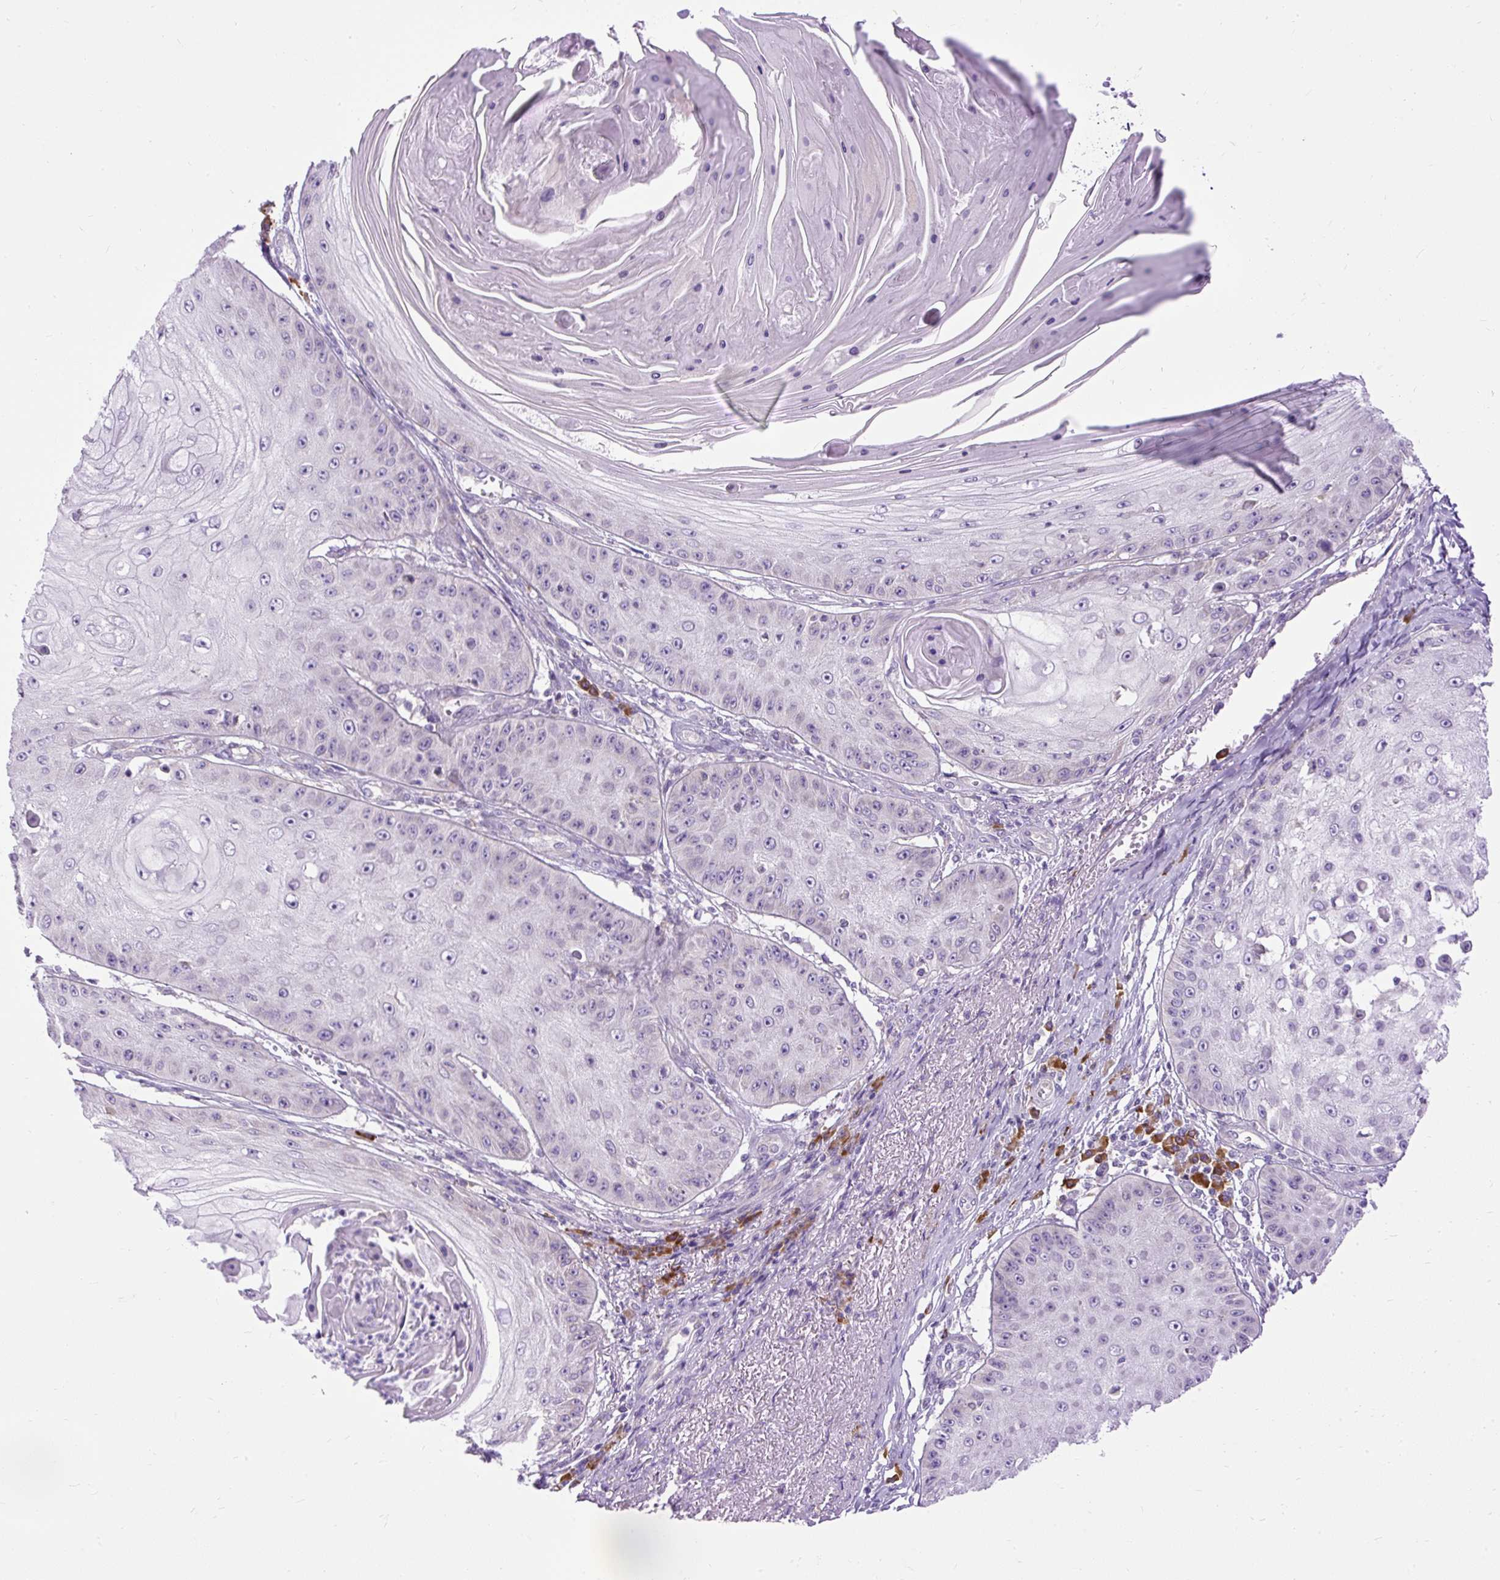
{"staining": {"intensity": "negative", "quantity": "none", "location": "none"}, "tissue": "skin cancer", "cell_type": "Tumor cells", "image_type": "cancer", "snomed": [{"axis": "morphology", "description": "Squamous cell carcinoma, NOS"}, {"axis": "topography", "description": "Skin"}], "caption": "Immunohistochemical staining of skin cancer (squamous cell carcinoma) exhibits no significant positivity in tumor cells.", "gene": "SYBU", "patient": {"sex": "male", "age": 70}}